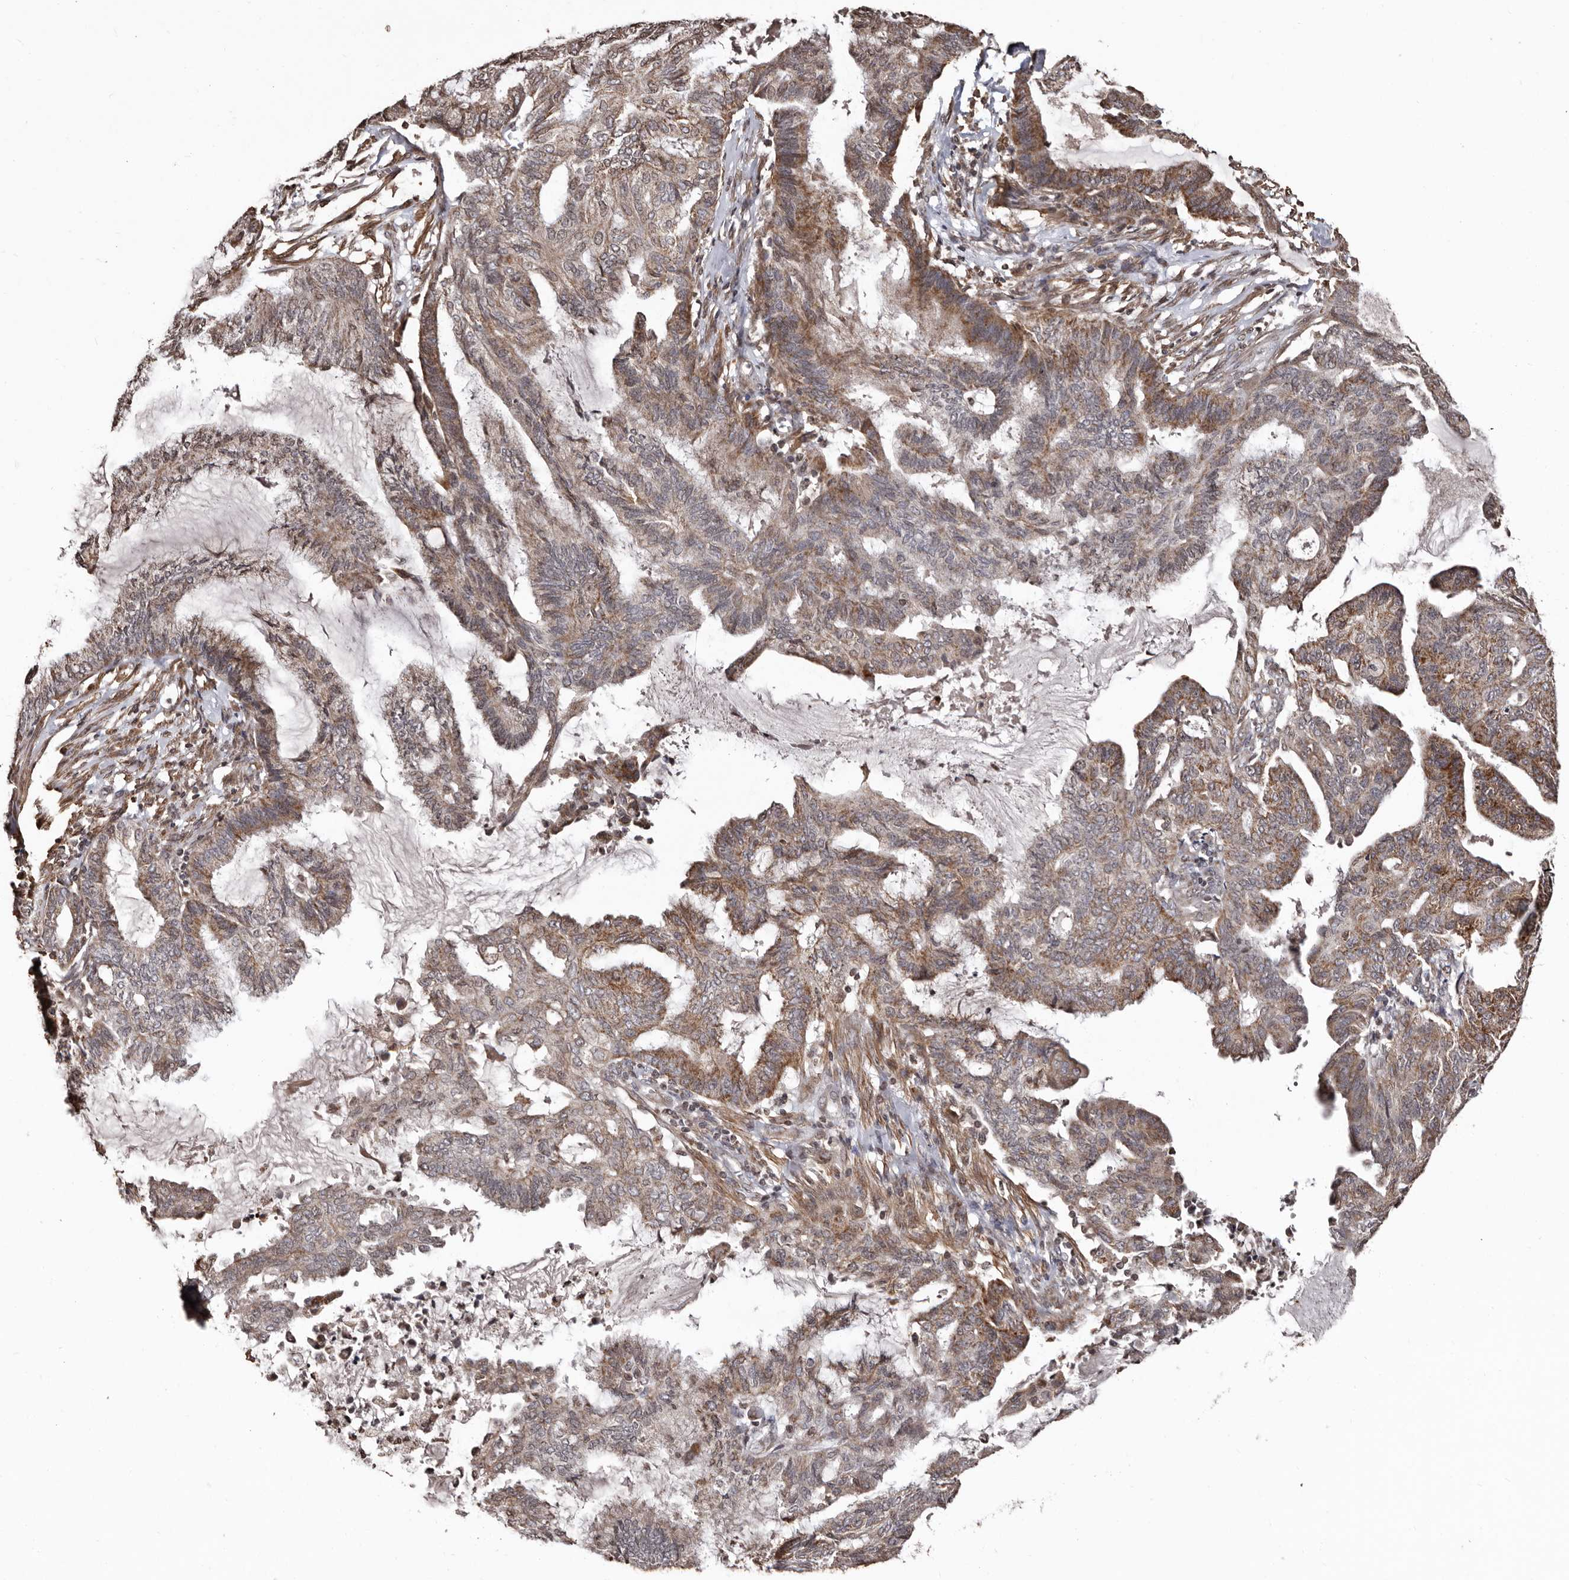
{"staining": {"intensity": "moderate", "quantity": ">75%", "location": "cytoplasmic/membranous"}, "tissue": "endometrial cancer", "cell_type": "Tumor cells", "image_type": "cancer", "snomed": [{"axis": "morphology", "description": "Adenocarcinoma, NOS"}, {"axis": "topography", "description": "Endometrium"}], "caption": "This histopathology image reveals IHC staining of human endometrial cancer, with medium moderate cytoplasmic/membranous positivity in about >75% of tumor cells.", "gene": "CCDC190", "patient": {"sex": "female", "age": 86}}